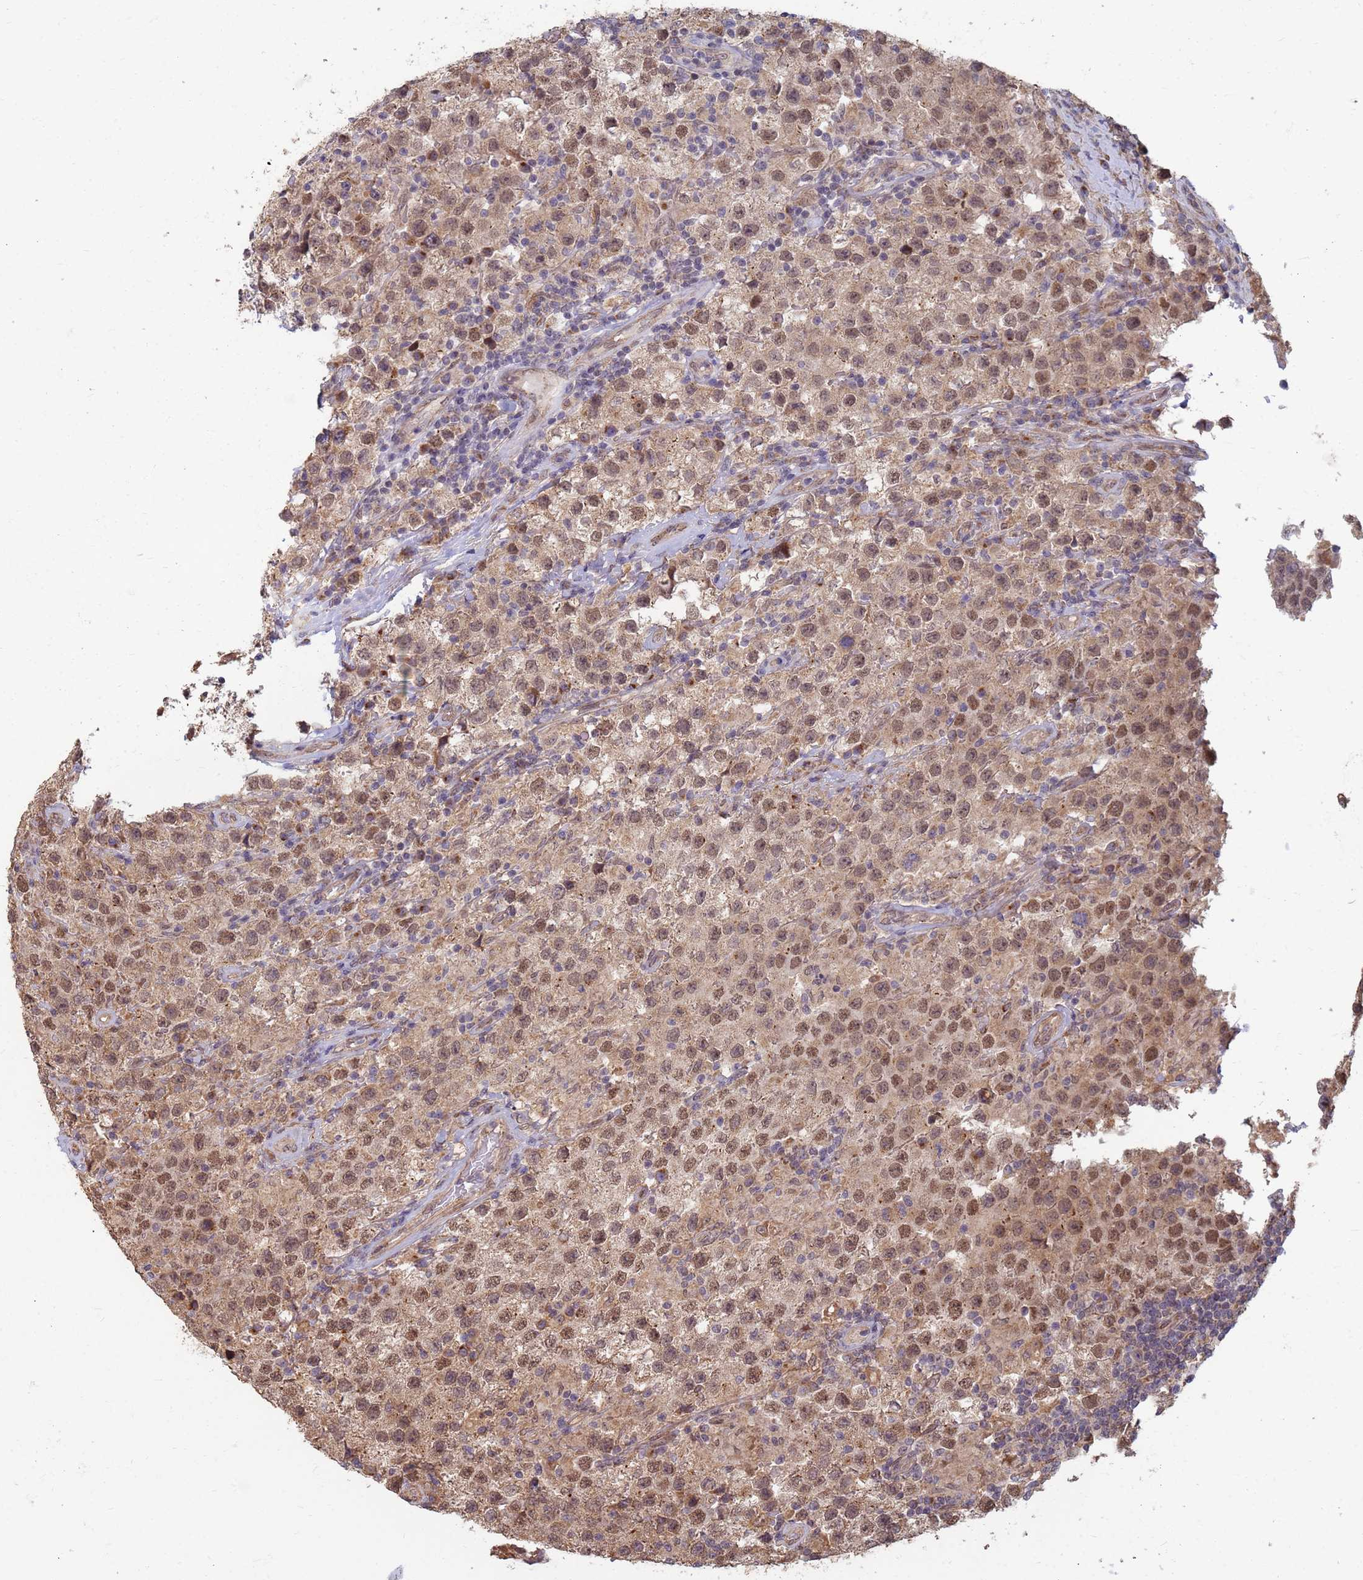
{"staining": {"intensity": "moderate", "quantity": ">75%", "location": "nuclear"}, "tissue": "testis cancer", "cell_type": "Tumor cells", "image_type": "cancer", "snomed": [{"axis": "morphology", "description": "Seminoma, NOS"}, {"axis": "morphology", "description": "Carcinoma, Embryonal, NOS"}, {"axis": "topography", "description": "Testis"}], "caption": "Testis cancer stained with DAB (3,3'-diaminobenzidine) IHC reveals medium levels of moderate nuclear expression in approximately >75% of tumor cells. The staining was performed using DAB (3,3'-diaminobenzidine) to visualize the protein expression in brown, while the nuclei were stained in blue with hematoxylin (Magnification: 20x).", "gene": "ITGB4", "patient": {"sex": "male", "age": 41}}